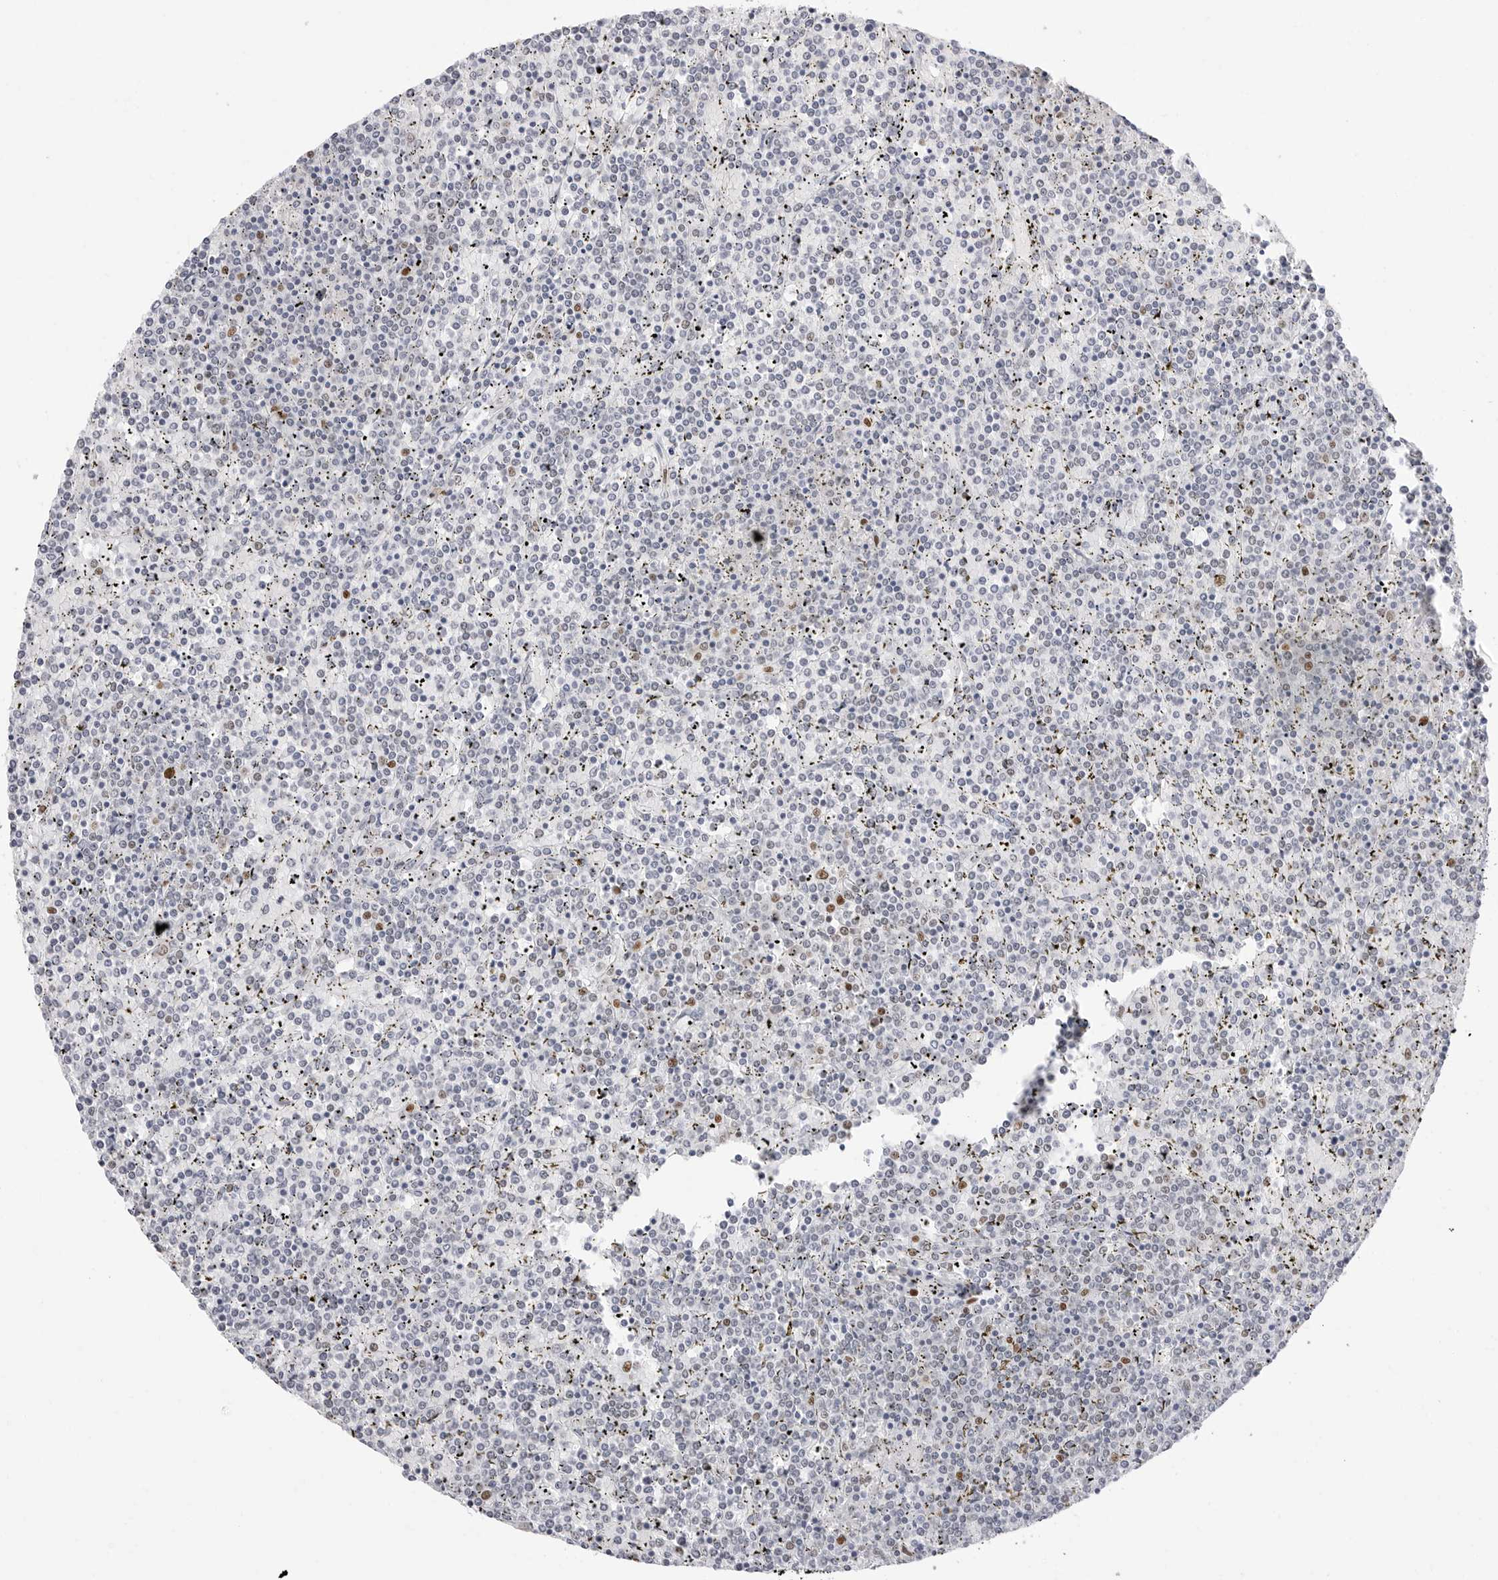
{"staining": {"intensity": "moderate", "quantity": "<25%", "location": "nuclear"}, "tissue": "lymphoma", "cell_type": "Tumor cells", "image_type": "cancer", "snomed": [{"axis": "morphology", "description": "Malignant lymphoma, non-Hodgkin's type, Low grade"}, {"axis": "topography", "description": "Spleen"}], "caption": "Tumor cells demonstrate moderate nuclear expression in approximately <25% of cells in low-grade malignant lymphoma, non-Hodgkin's type. (DAB (3,3'-diaminobenzidine) IHC, brown staining for protein, blue staining for nuclei).", "gene": "NASP", "patient": {"sex": "female", "age": 19}}